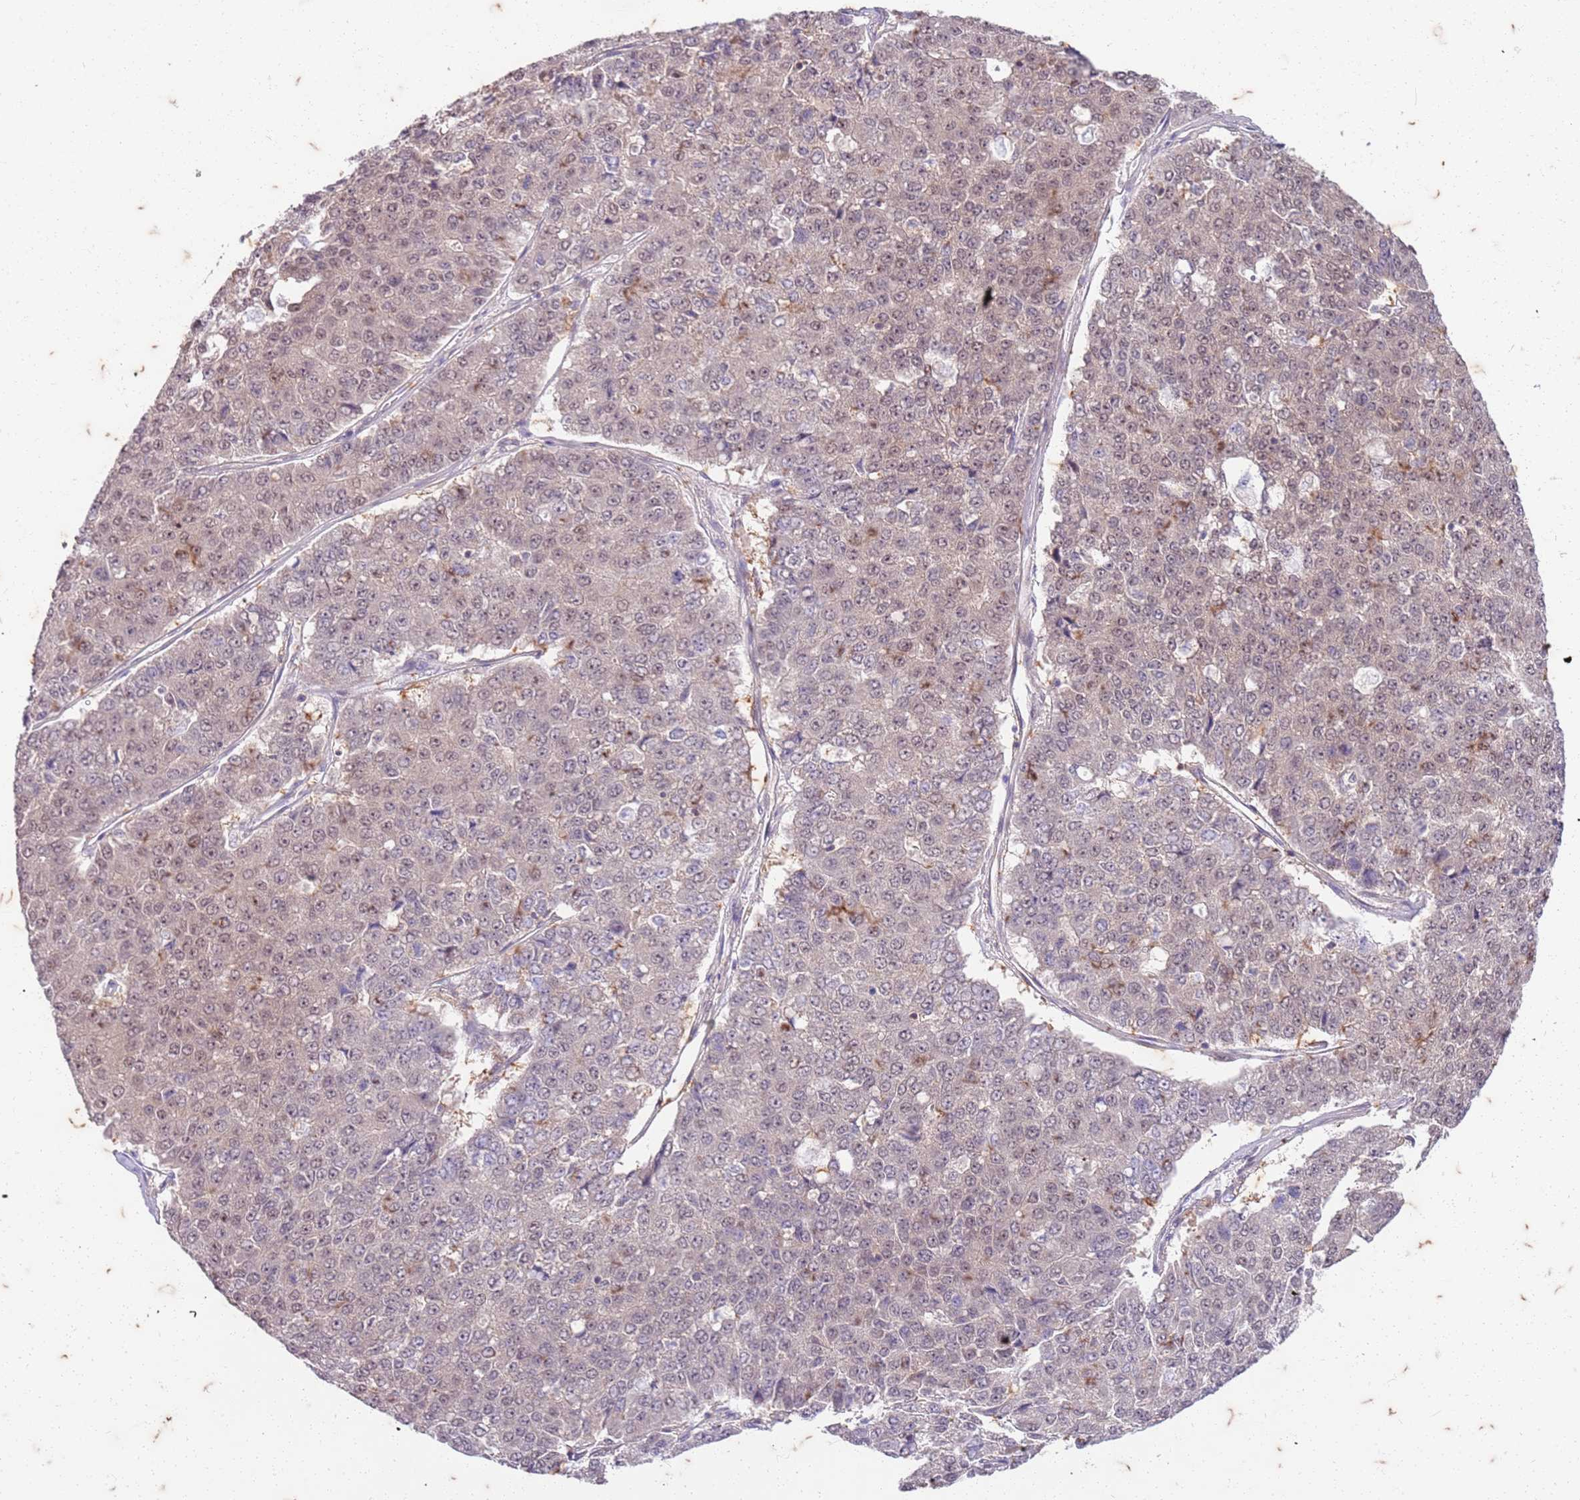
{"staining": {"intensity": "weak", "quantity": "25%-75%", "location": "nuclear"}, "tissue": "pancreatic cancer", "cell_type": "Tumor cells", "image_type": "cancer", "snomed": [{"axis": "morphology", "description": "Adenocarcinoma, NOS"}, {"axis": "topography", "description": "Pancreas"}], "caption": "Immunohistochemistry of human pancreatic adenocarcinoma reveals low levels of weak nuclear staining in about 25%-75% of tumor cells.", "gene": "RAPGEF3", "patient": {"sex": "male", "age": 50}}